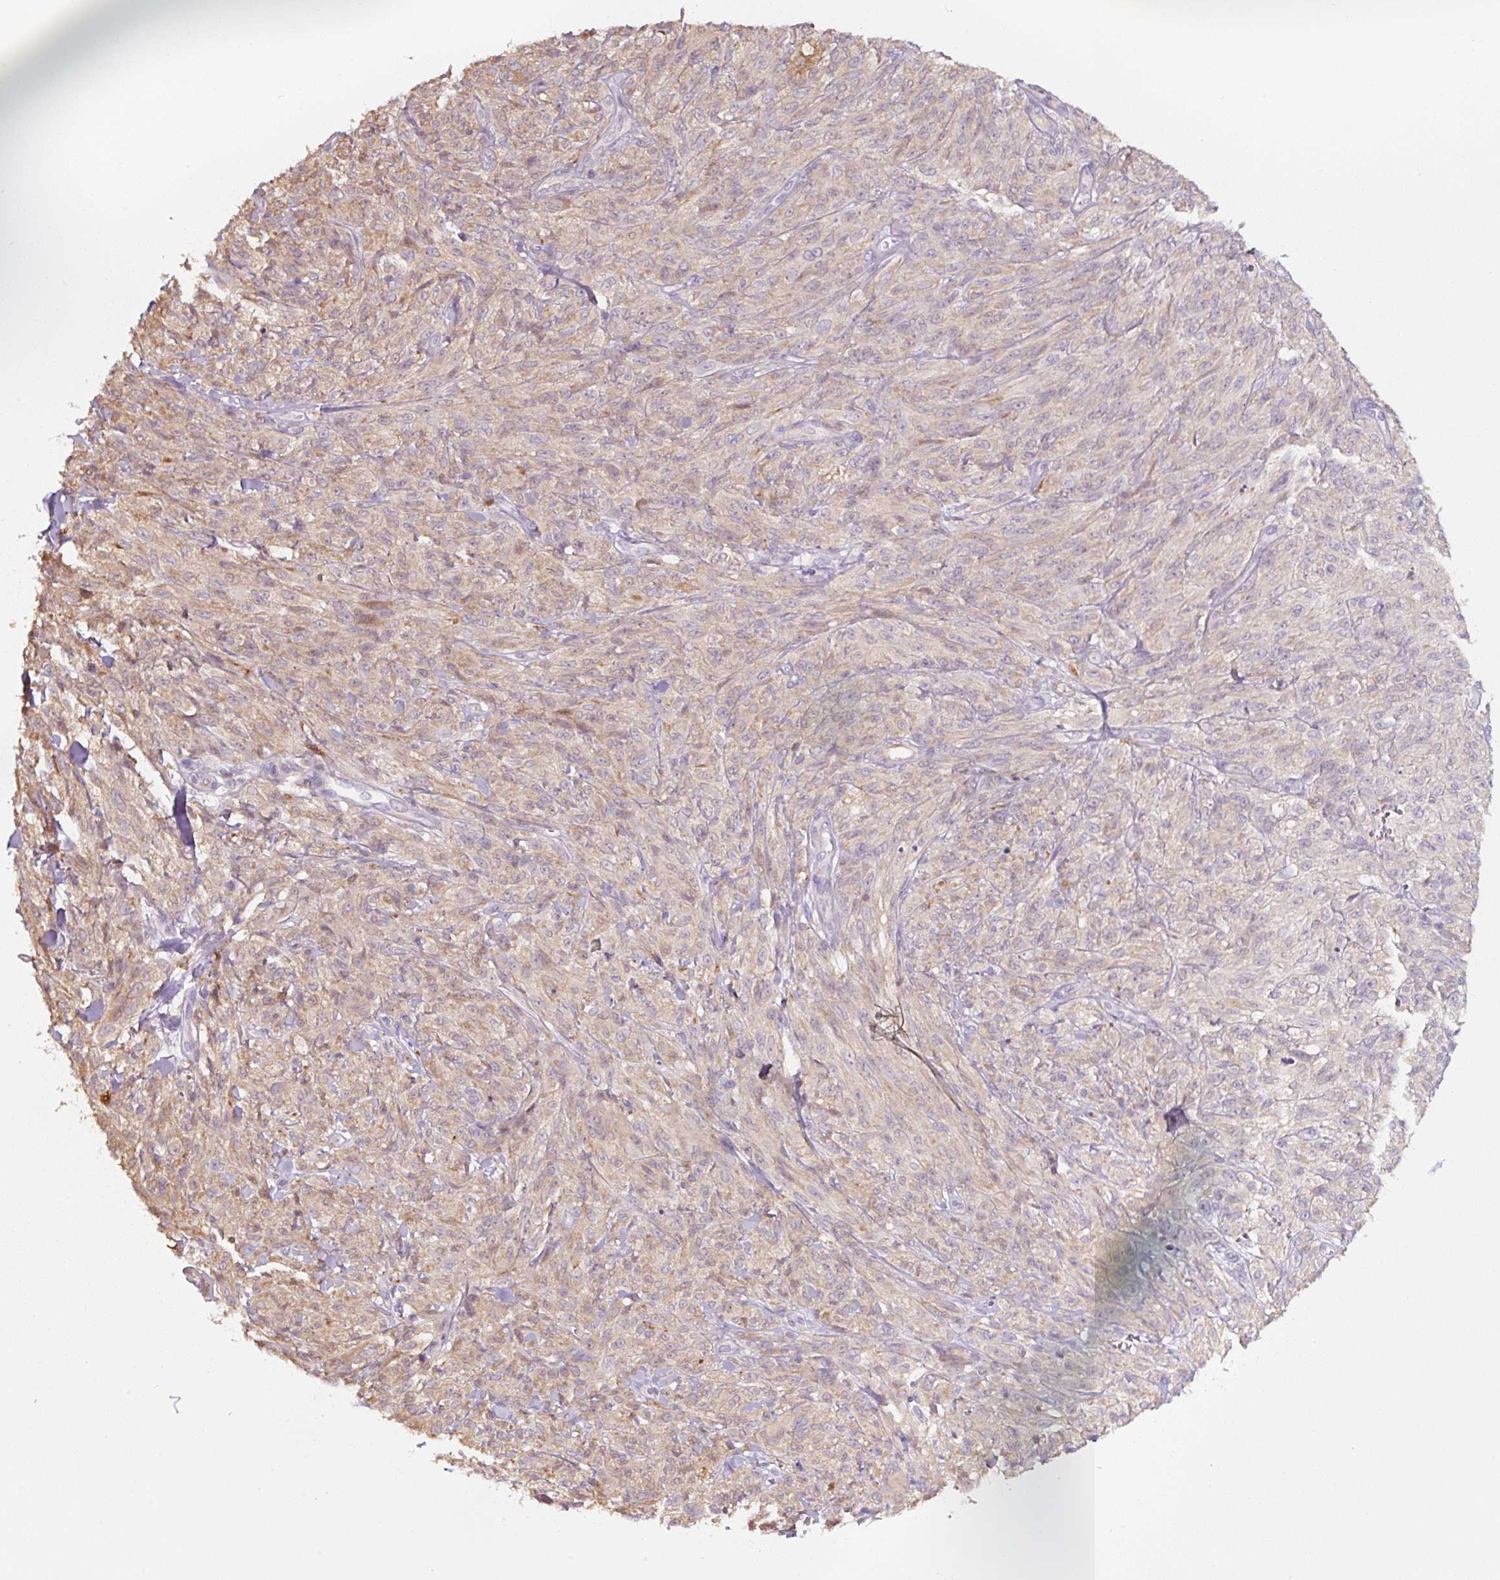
{"staining": {"intensity": "weak", "quantity": "25%-75%", "location": "cytoplasmic/membranous"}, "tissue": "melanoma", "cell_type": "Tumor cells", "image_type": "cancer", "snomed": [{"axis": "morphology", "description": "Malignant melanoma, NOS"}, {"axis": "topography", "description": "Skin of upper arm"}], "caption": "This image displays melanoma stained with immunohistochemistry to label a protein in brown. The cytoplasmic/membranous of tumor cells show weak positivity for the protein. Nuclei are counter-stained blue.", "gene": "ASRGL1", "patient": {"sex": "female", "age": 65}}